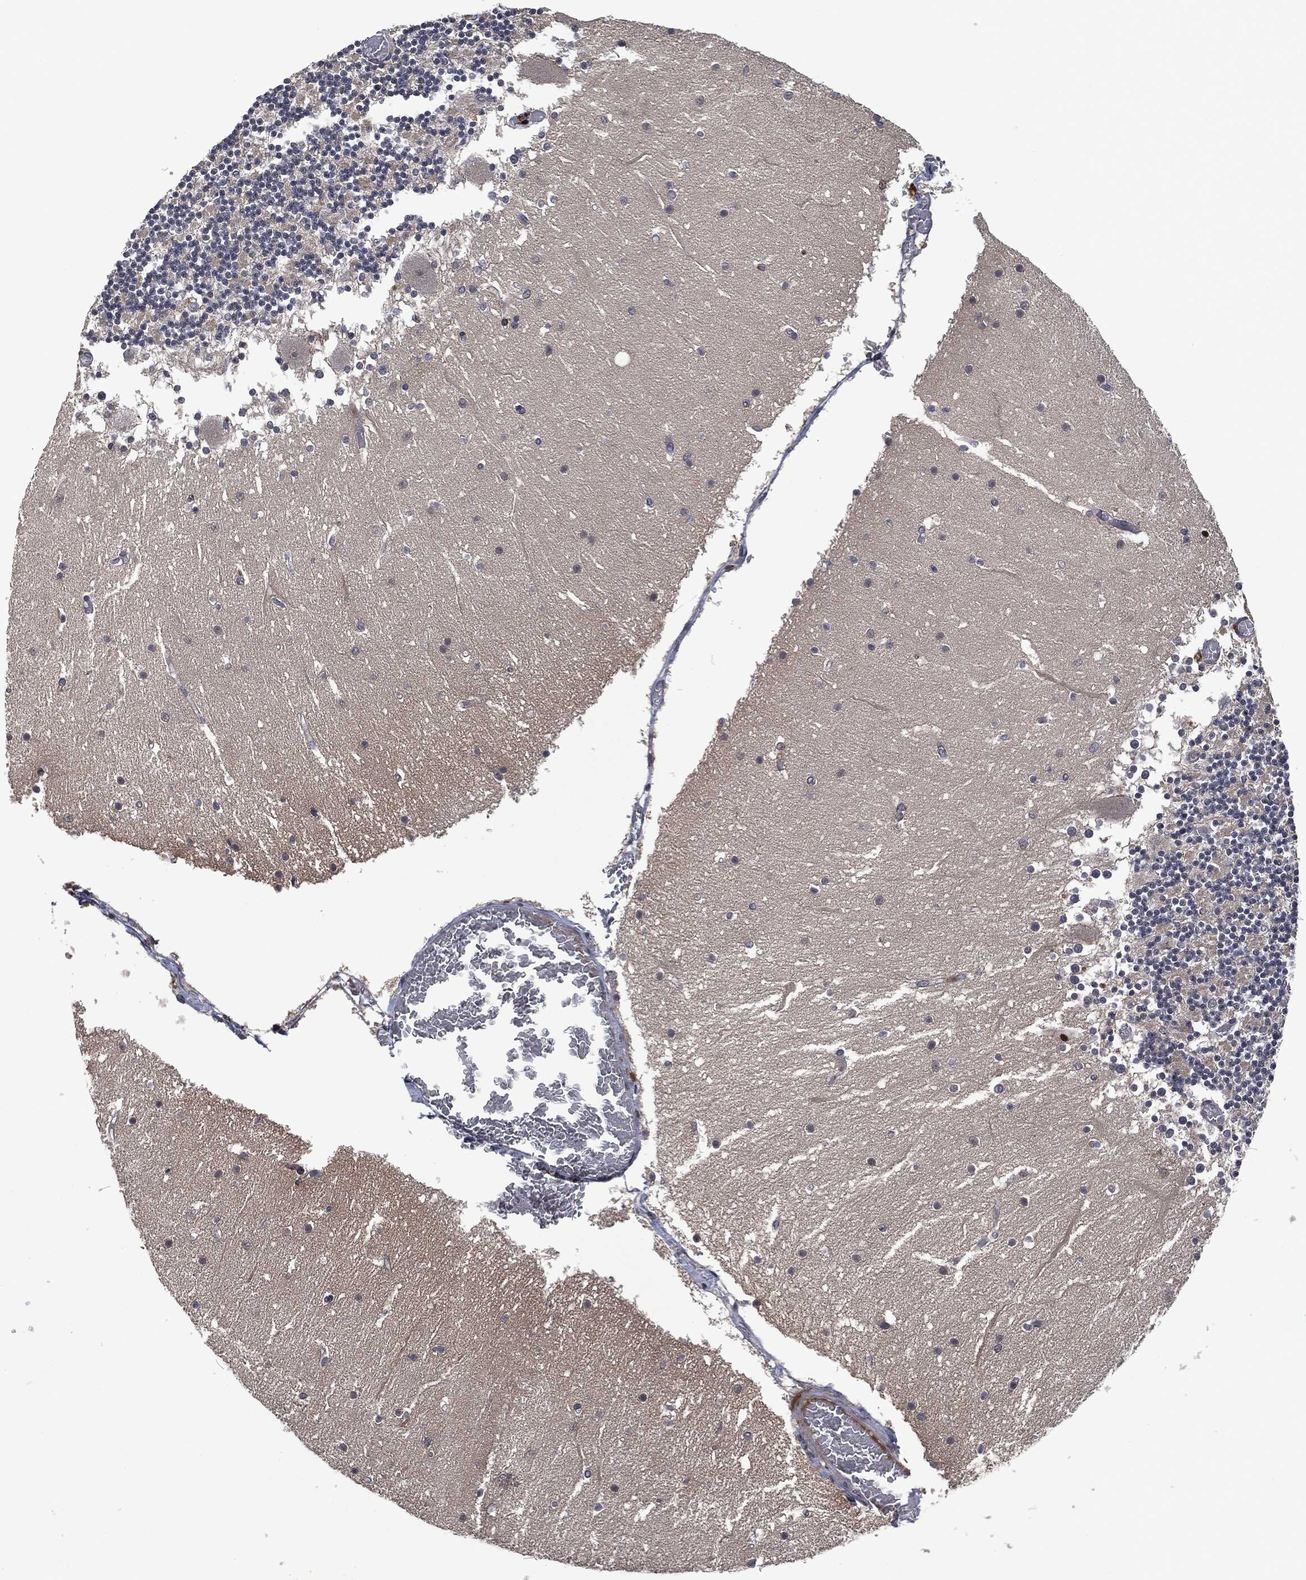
{"staining": {"intensity": "negative", "quantity": "none", "location": "none"}, "tissue": "cerebellum", "cell_type": "Cells in granular layer", "image_type": "normal", "snomed": [{"axis": "morphology", "description": "Normal tissue, NOS"}, {"axis": "topography", "description": "Cerebellum"}], "caption": "An IHC micrograph of unremarkable cerebellum is shown. There is no staining in cells in granular layer of cerebellum.", "gene": "EGFR", "patient": {"sex": "female", "age": 28}}